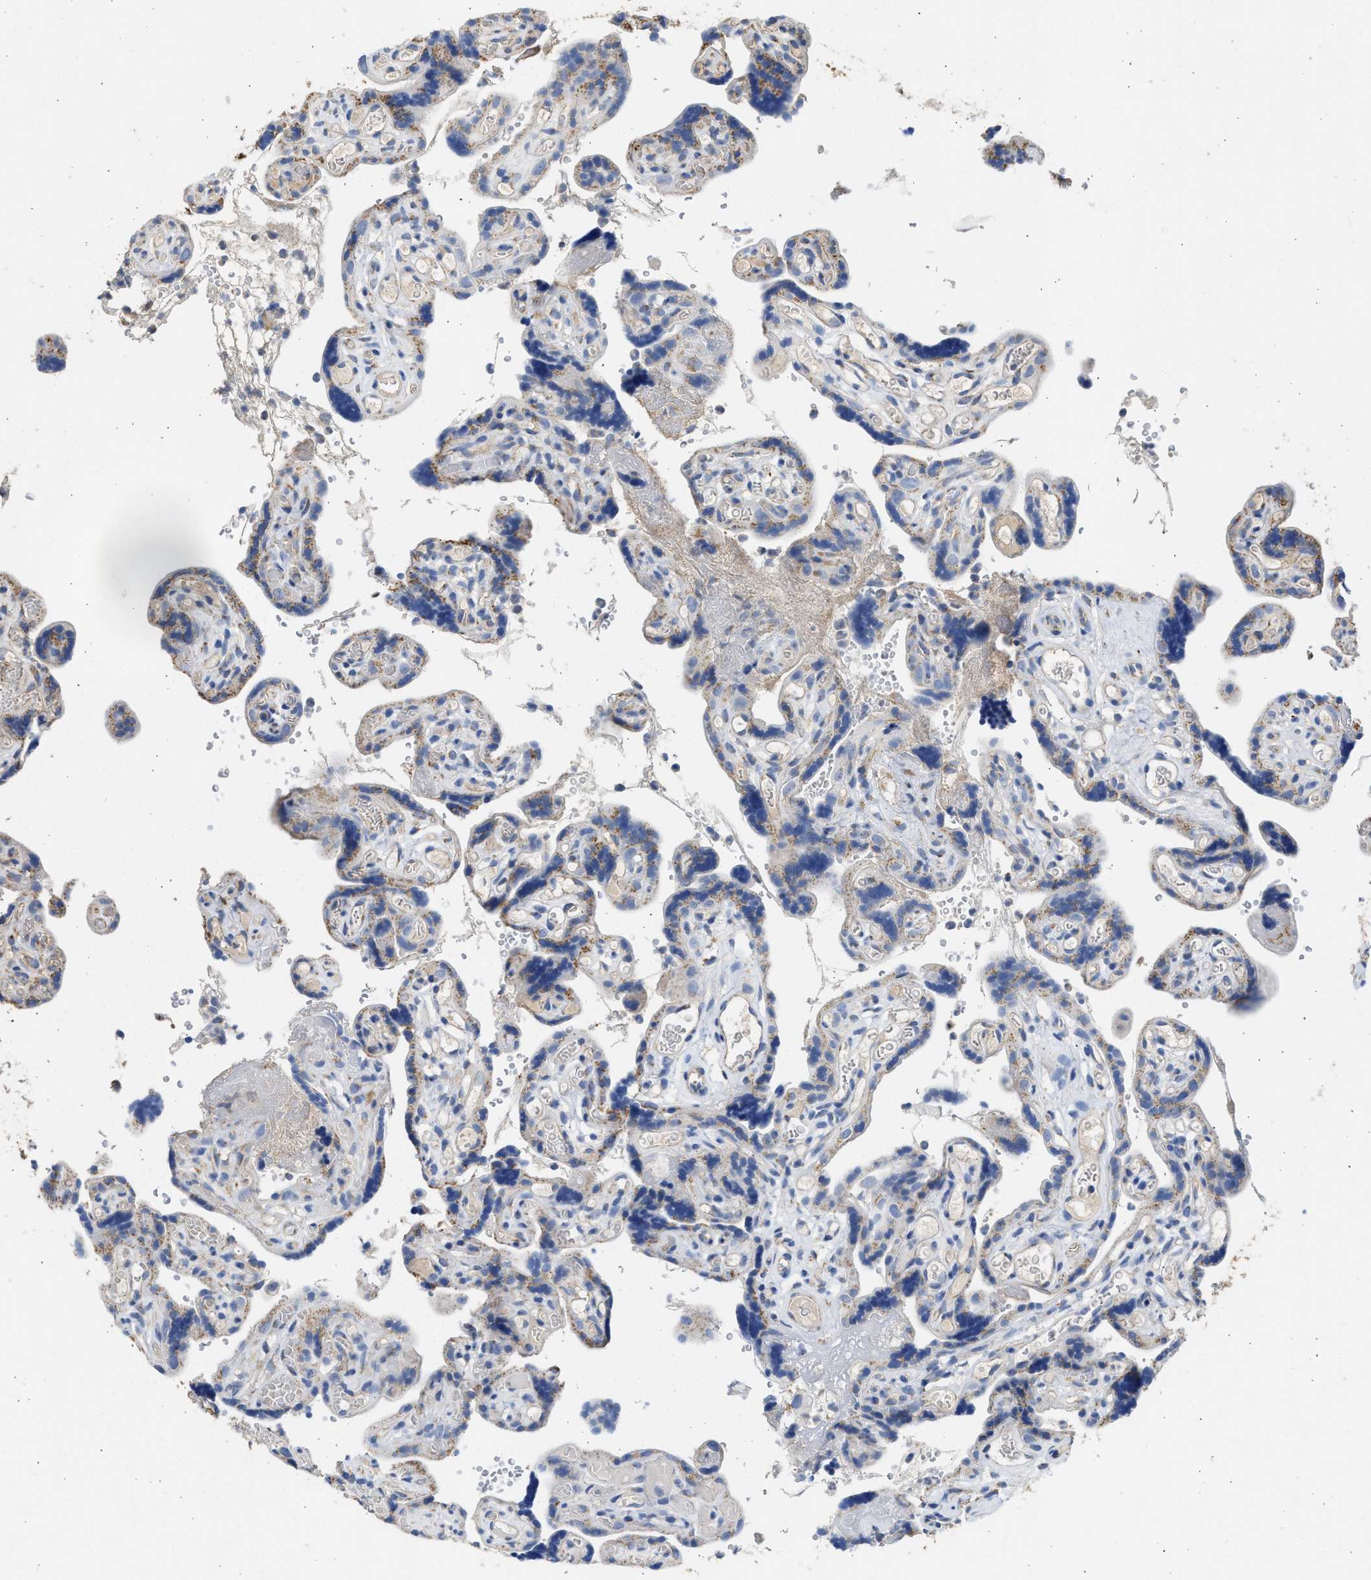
{"staining": {"intensity": "negative", "quantity": "none", "location": "none"}, "tissue": "placenta", "cell_type": "Decidual cells", "image_type": "normal", "snomed": [{"axis": "morphology", "description": "Normal tissue, NOS"}, {"axis": "topography", "description": "Placenta"}], "caption": "The immunohistochemistry (IHC) histopathology image has no significant positivity in decidual cells of placenta.", "gene": "IPO8", "patient": {"sex": "female", "age": 30}}